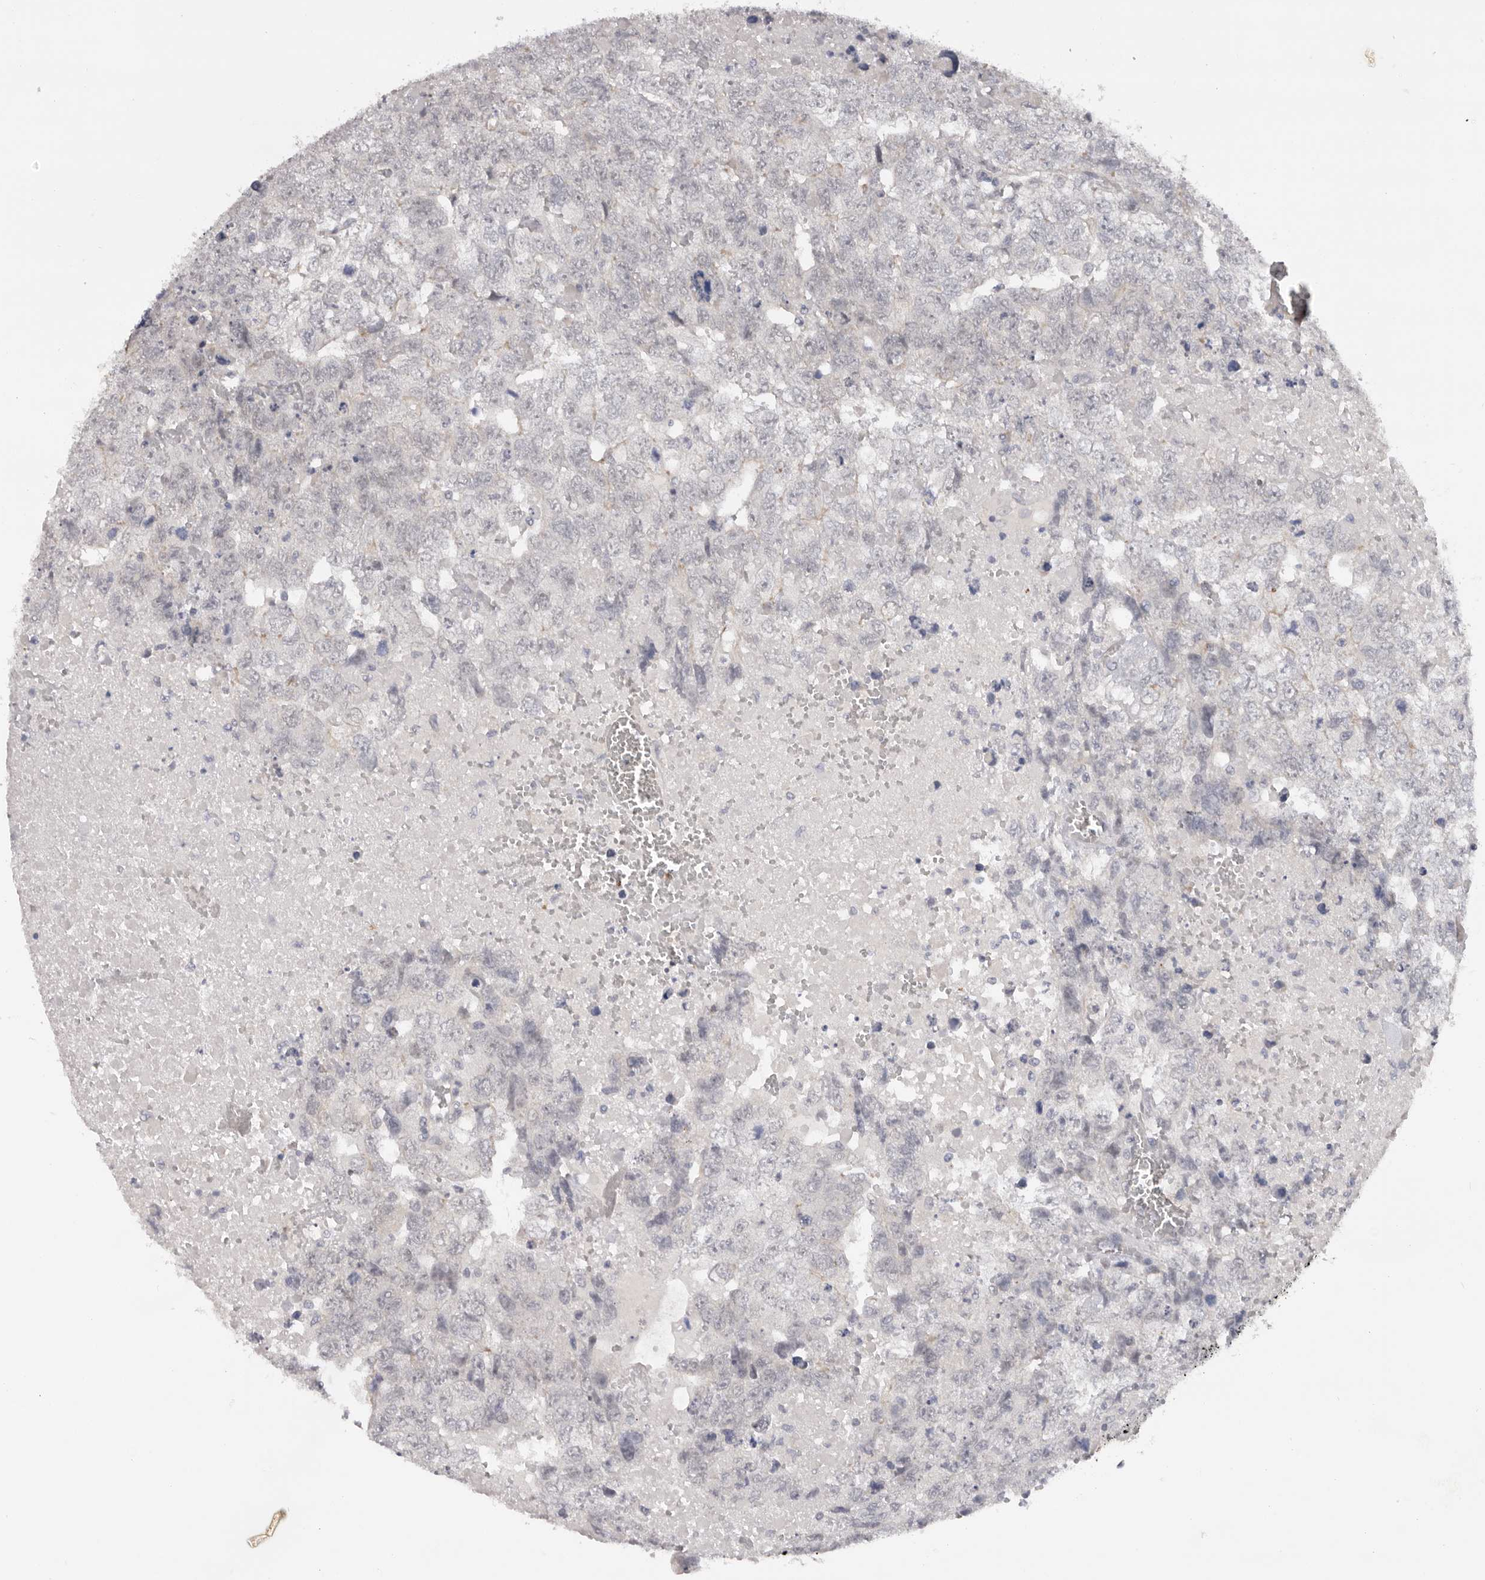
{"staining": {"intensity": "negative", "quantity": "none", "location": "none"}, "tissue": "testis cancer", "cell_type": "Tumor cells", "image_type": "cancer", "snomed": [{"axis": "morphology", "description": "Carcinoma, Embryonal, NOS"}, {"axis": "topography", "description": "Testis"}], "caption": "A high-resolution histopathology image shows immunohistochemistry staining of testis embryonal carcinoma, which exhibits no significant positivity in tumor cells.", "gene": "TNR", "patient": {"sex": "male", "age": 37}}